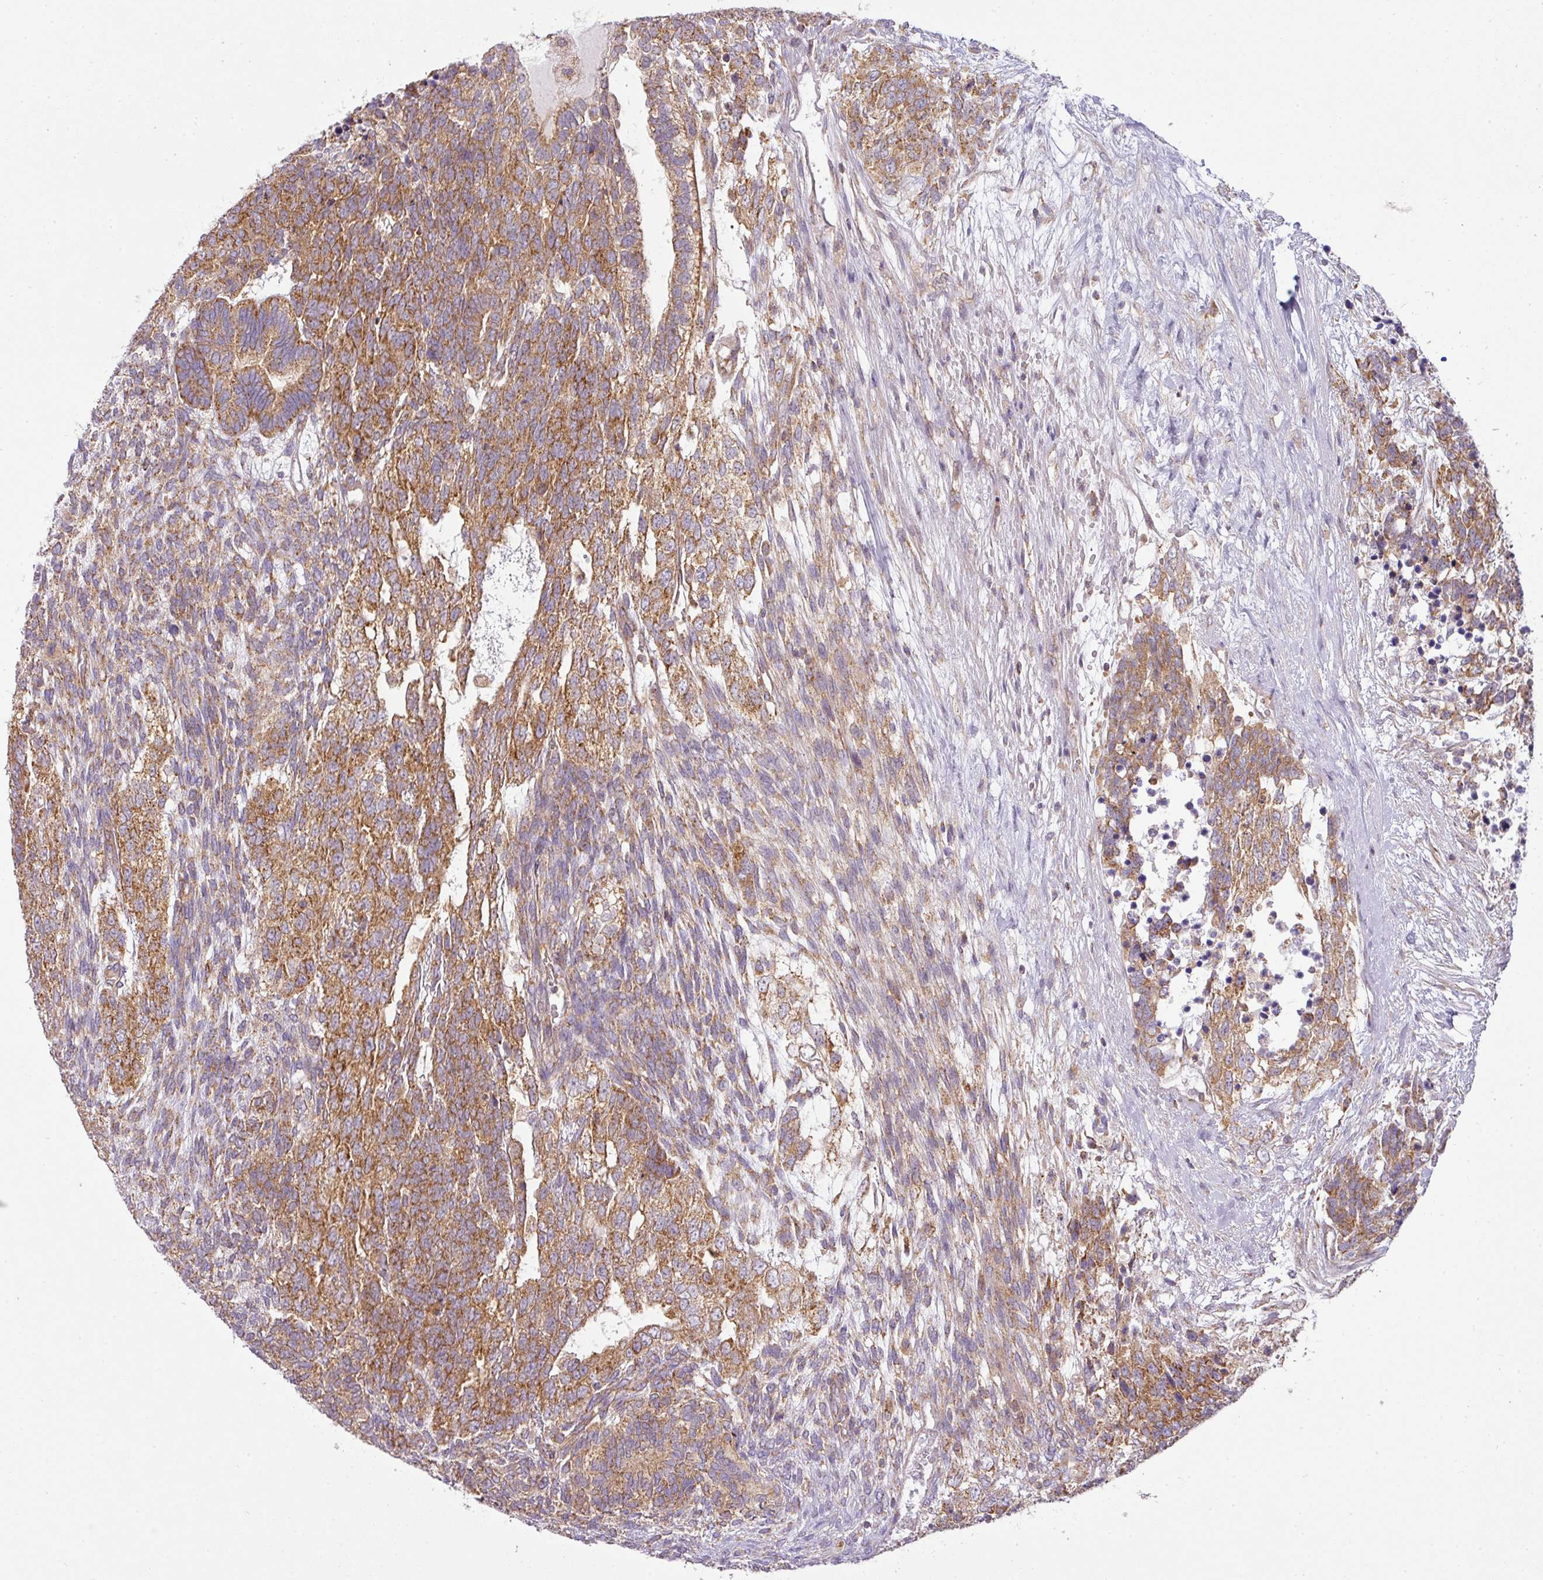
{"staining": {"intensity": "strong", "quantity": "25%-75%", "location": "cytoplasmic/membranous"}, "tissue": "testis cancer", "cell_type": "Tumor cells", "image_type": "cancer", "snomed": [{"axis": "morphology", "description": "Carcinoma, Embryonal, NOS"}, {"axis": "topography", "description": "Testis"}], "caption": "Immunohistochemical staining of testis cancer (embryonal carcinoma) displays high levels of strong cytoplasmic/membranous expression in approximately 25%-75% of tumor cells.", "gene": "ZNF211", "patient": {"sex": "male", "age": 23}}